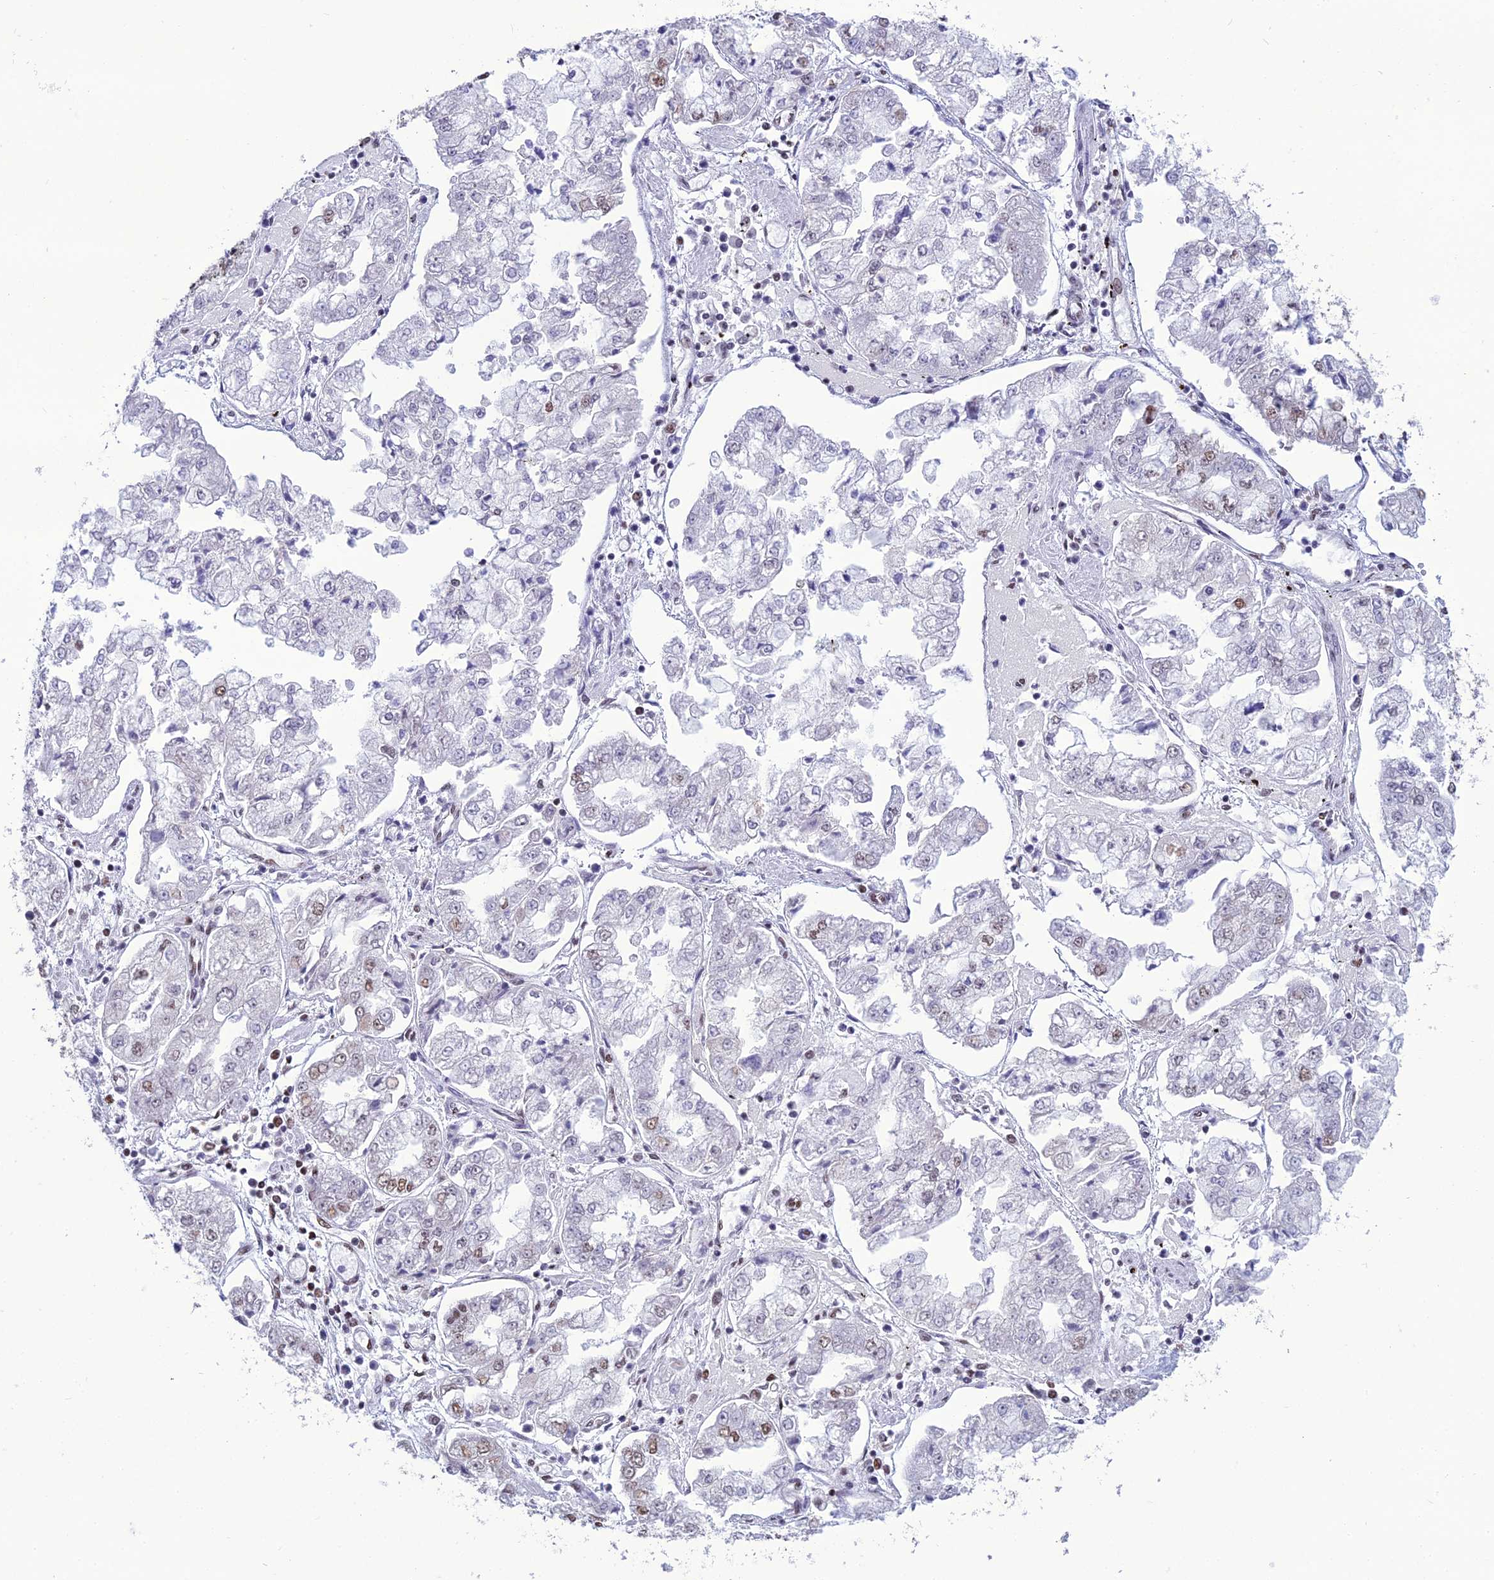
{"staining": {"intensity": "moderate", "quantity": "<25%", "location": "nuclear"}, "tissue": "stomach cancer", "cell_type": "Tumor cells", "image_type": "cancer", "snomed": [{"axis": "morphology", "description": "Adenocarcinoma, NOS"}, {"axis": "topography", "description": "Stomach"}], "caption": "Brown immunohistochemical staining in human stomach cancer (adenocarcinoma) displays moderate nuclear staining in approximately <25% of tumor cells.", "gene": "PRAMEF12", "patient": {"sex": "male", "age": 76}}